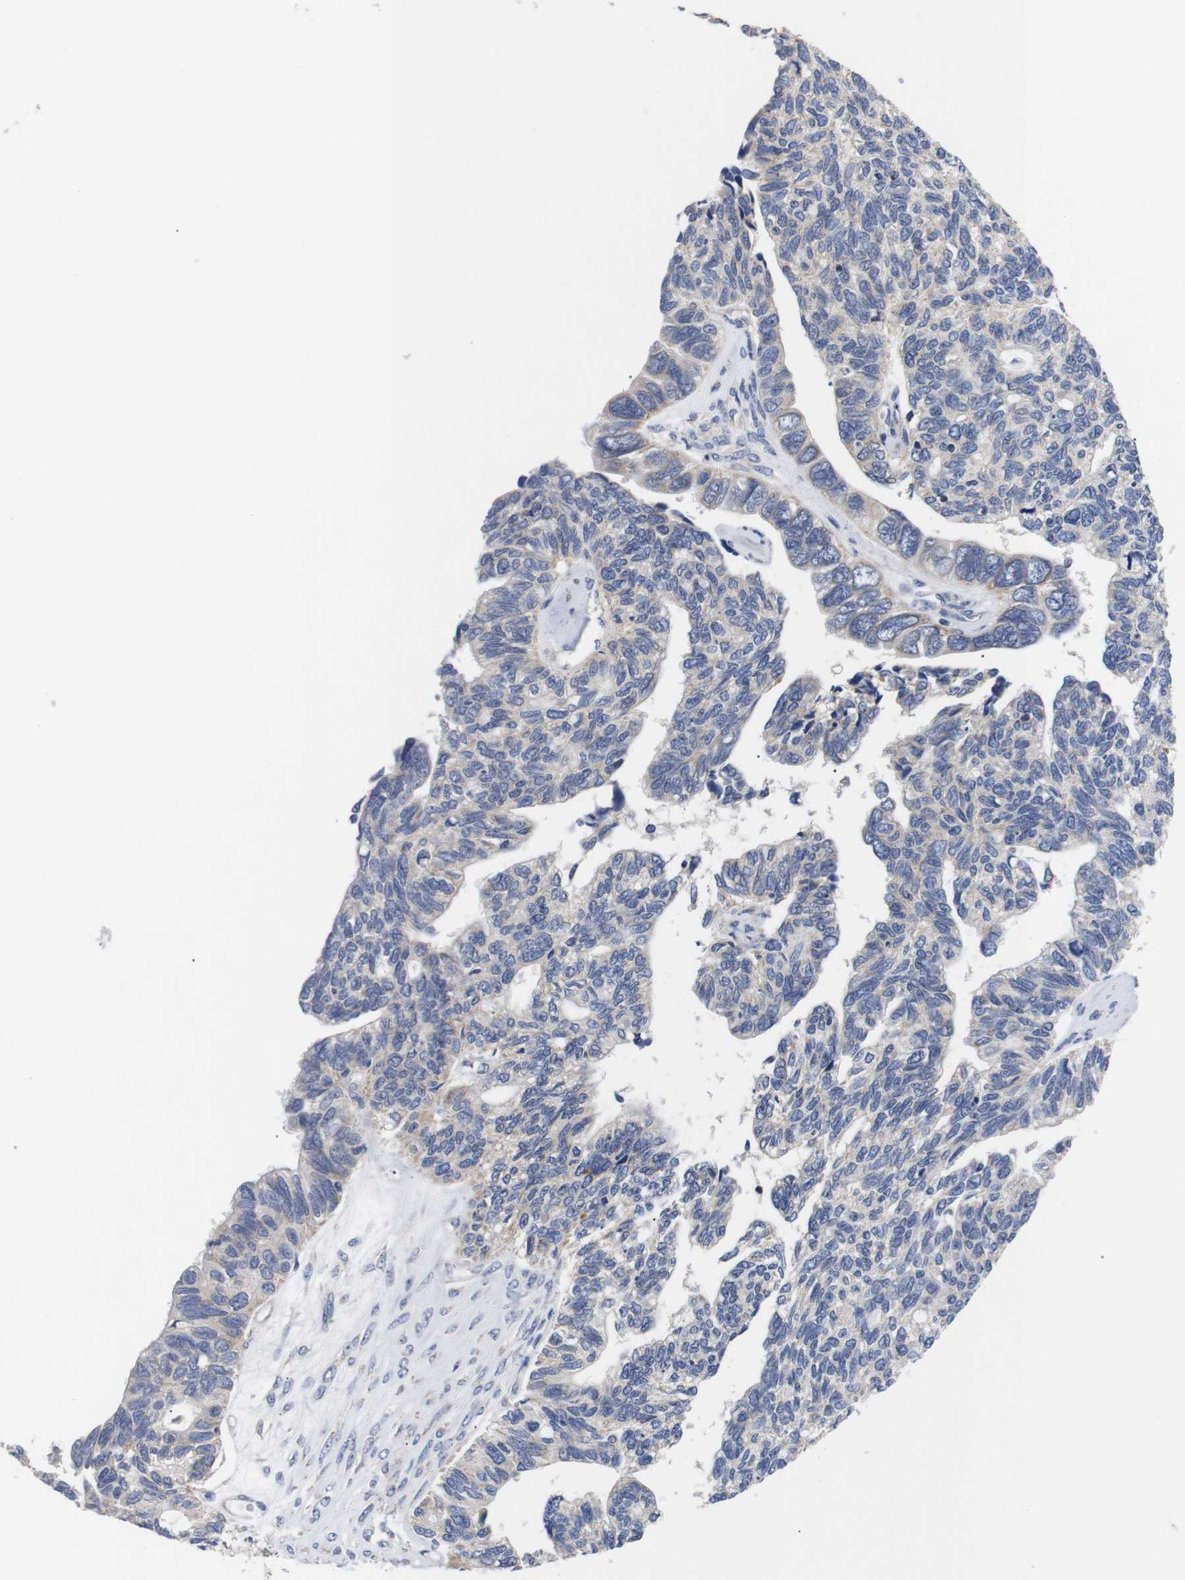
{"staining": {"intensity": "weak", "quantity": "<25%", "location": "cytoplasmic/membranous"}, "tissue": "ovarian cancer", "cell_type": "Tumor cells", "image_type": "cancer", "snomed": [{"axis": "morphology", "description": "Cystadenocarcinoma, serous, NOS"}, {"axis": "topography", "description": "Ovary"}], "caption": "Immunohistochemical staining of ovarian serous cystadenocarcinoma exhibits no significant positivity in tumor cells.", "gene": "OPN3", "patient": {"sex": "female", "age": 79}}